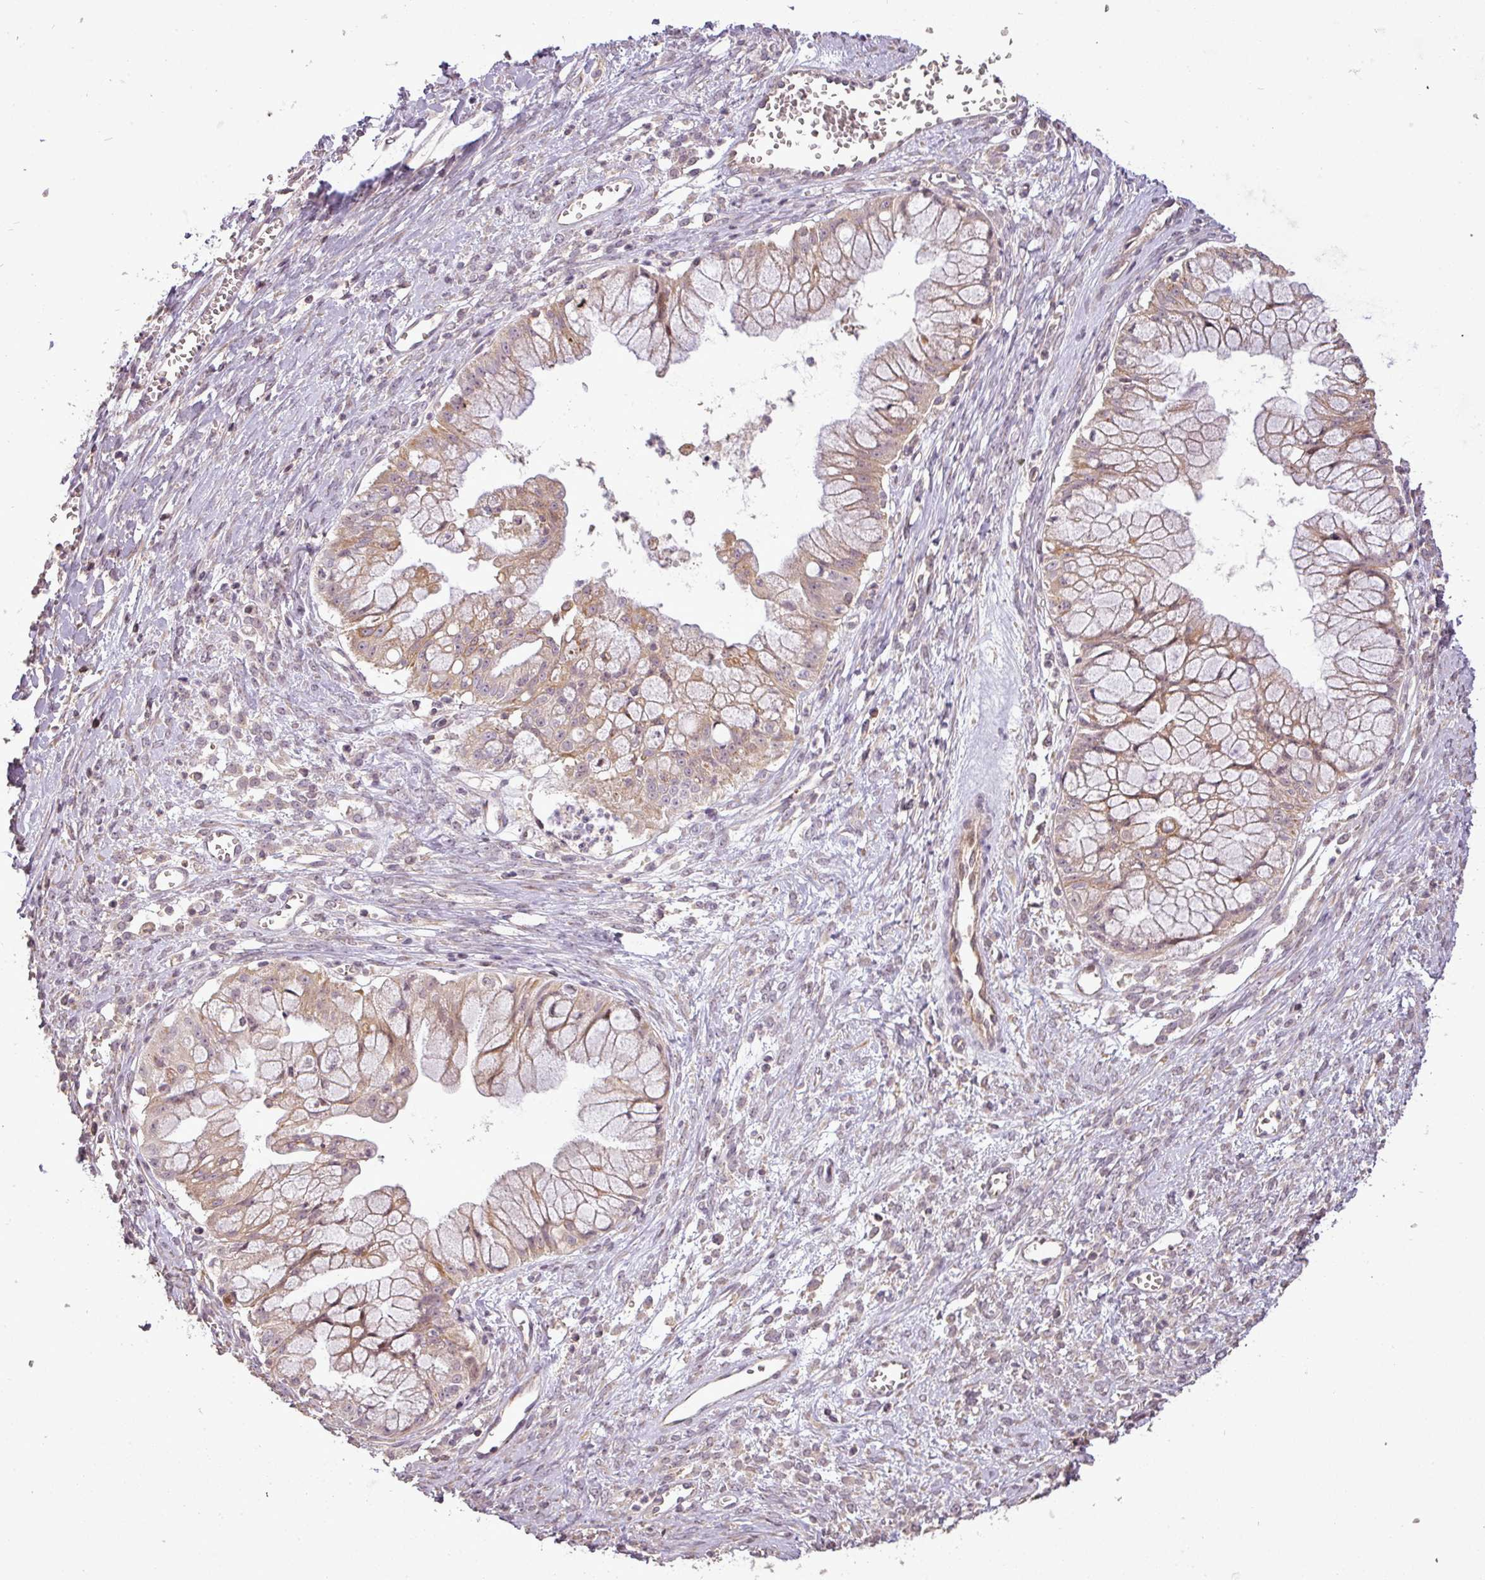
{"staining": {"intensity": "moderate", "quantity": "25%-75%", "location": "cytoplasmic/membranous"}, "tissue": "ovarian cancer", "cell_type": "Tumor cells", "image_type": "cancer", "snomed": [{"axis": "morphology", "description": "Cystadenocarcinoma, mucinous, NOS"}, {"axis": "topography", "description": "Ovary"}], "caption": "Human ovarian cancer (mucinous cystadenocarcinoma) stained with a brown dye reveals moderate cytoplasmic/membranous positive expression in about 25%-75% of tumor cells.", "gene": "FAIM", "patient": {"sex": "female", "age": 70}}